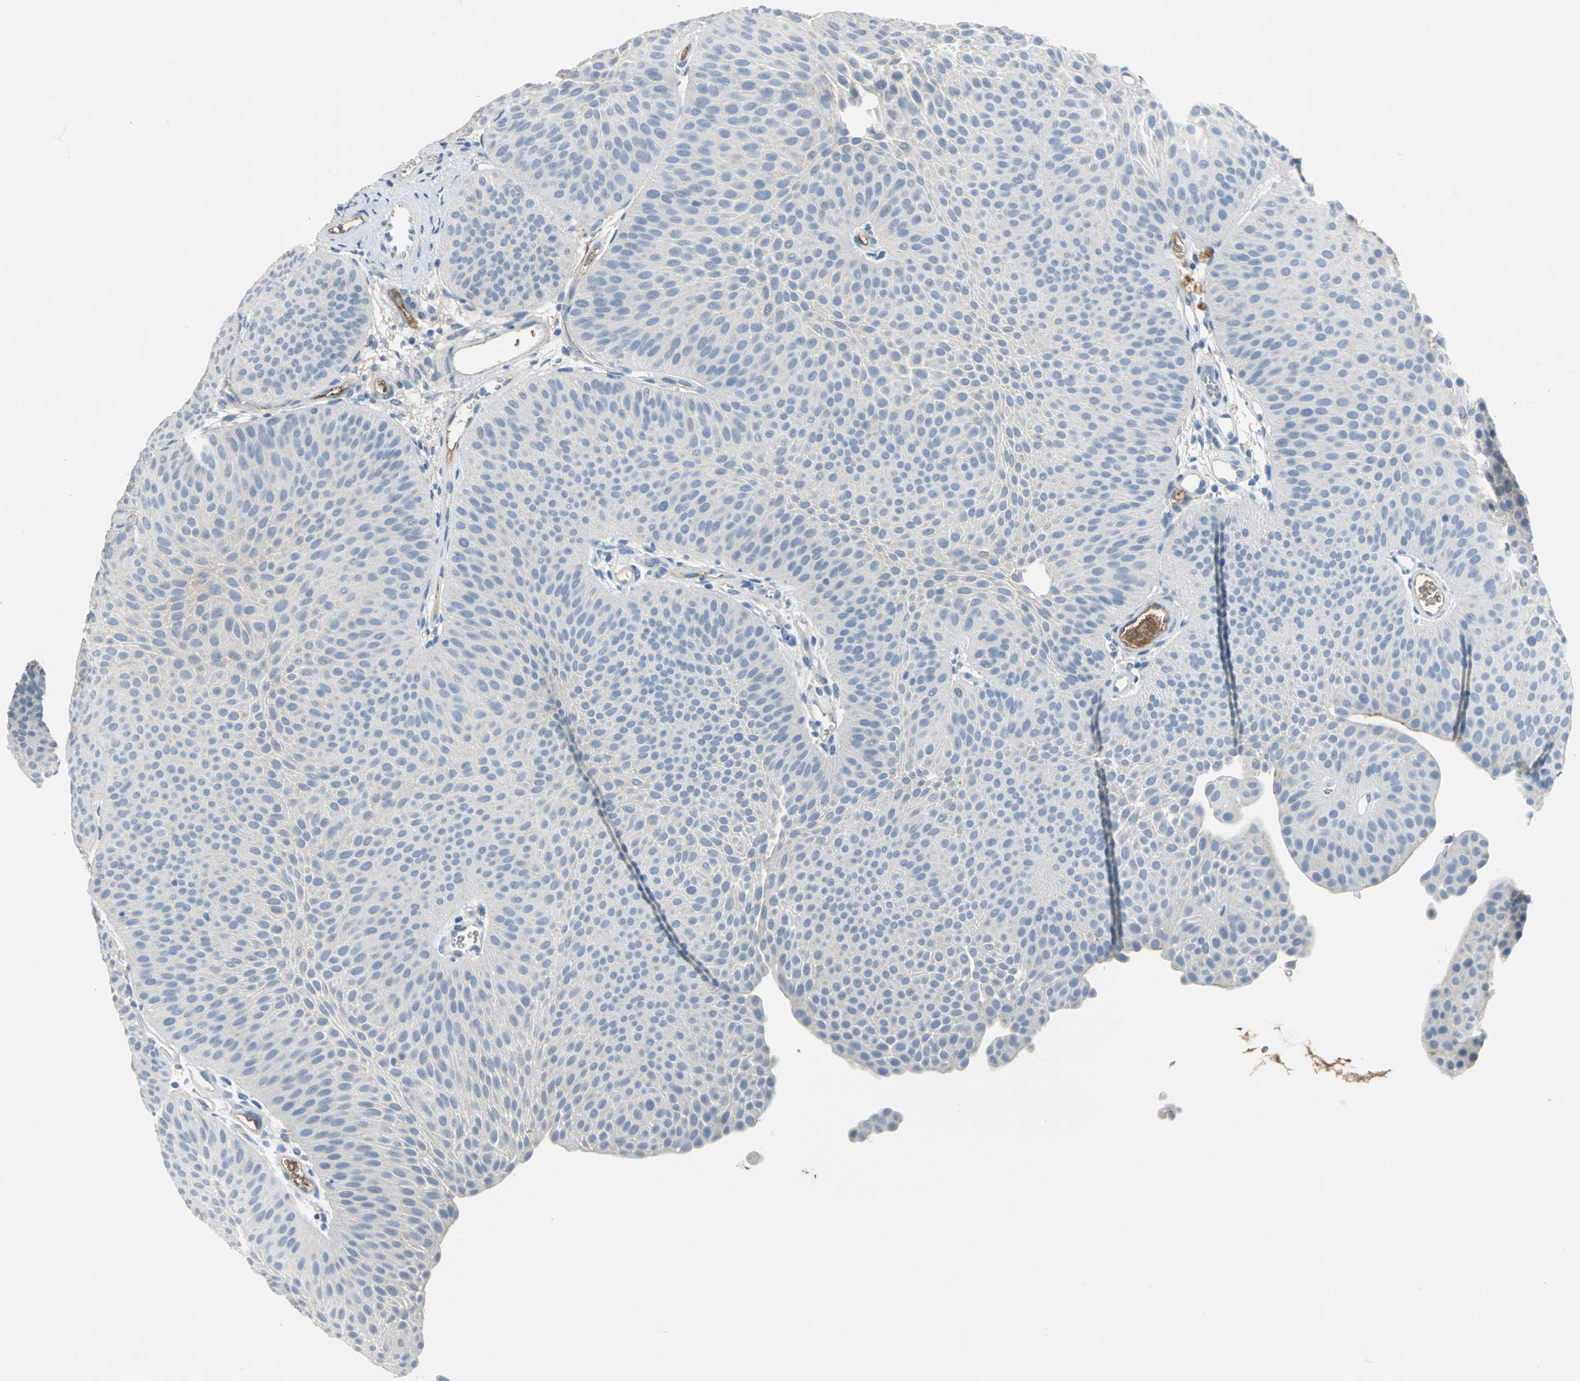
{"staining": {"intensity": "negative", "quantity": "none", "location": "none"}, "tissue": "urothelial cancer", "cell_type": "Tumor cells", "image_type": "cancer", "snomed": [{"axis": "morphology", "description": "Urothelial carcinoma, Low grade"}, {"axis": "topography", "description": "Urinary bladder"}], "caption": "Urothelial cancer stained for a protein using immunohistochemistry displays no positivity tumor cells.", "gene": "GYG2", "patient": {"sex": "female", "age": 60}}